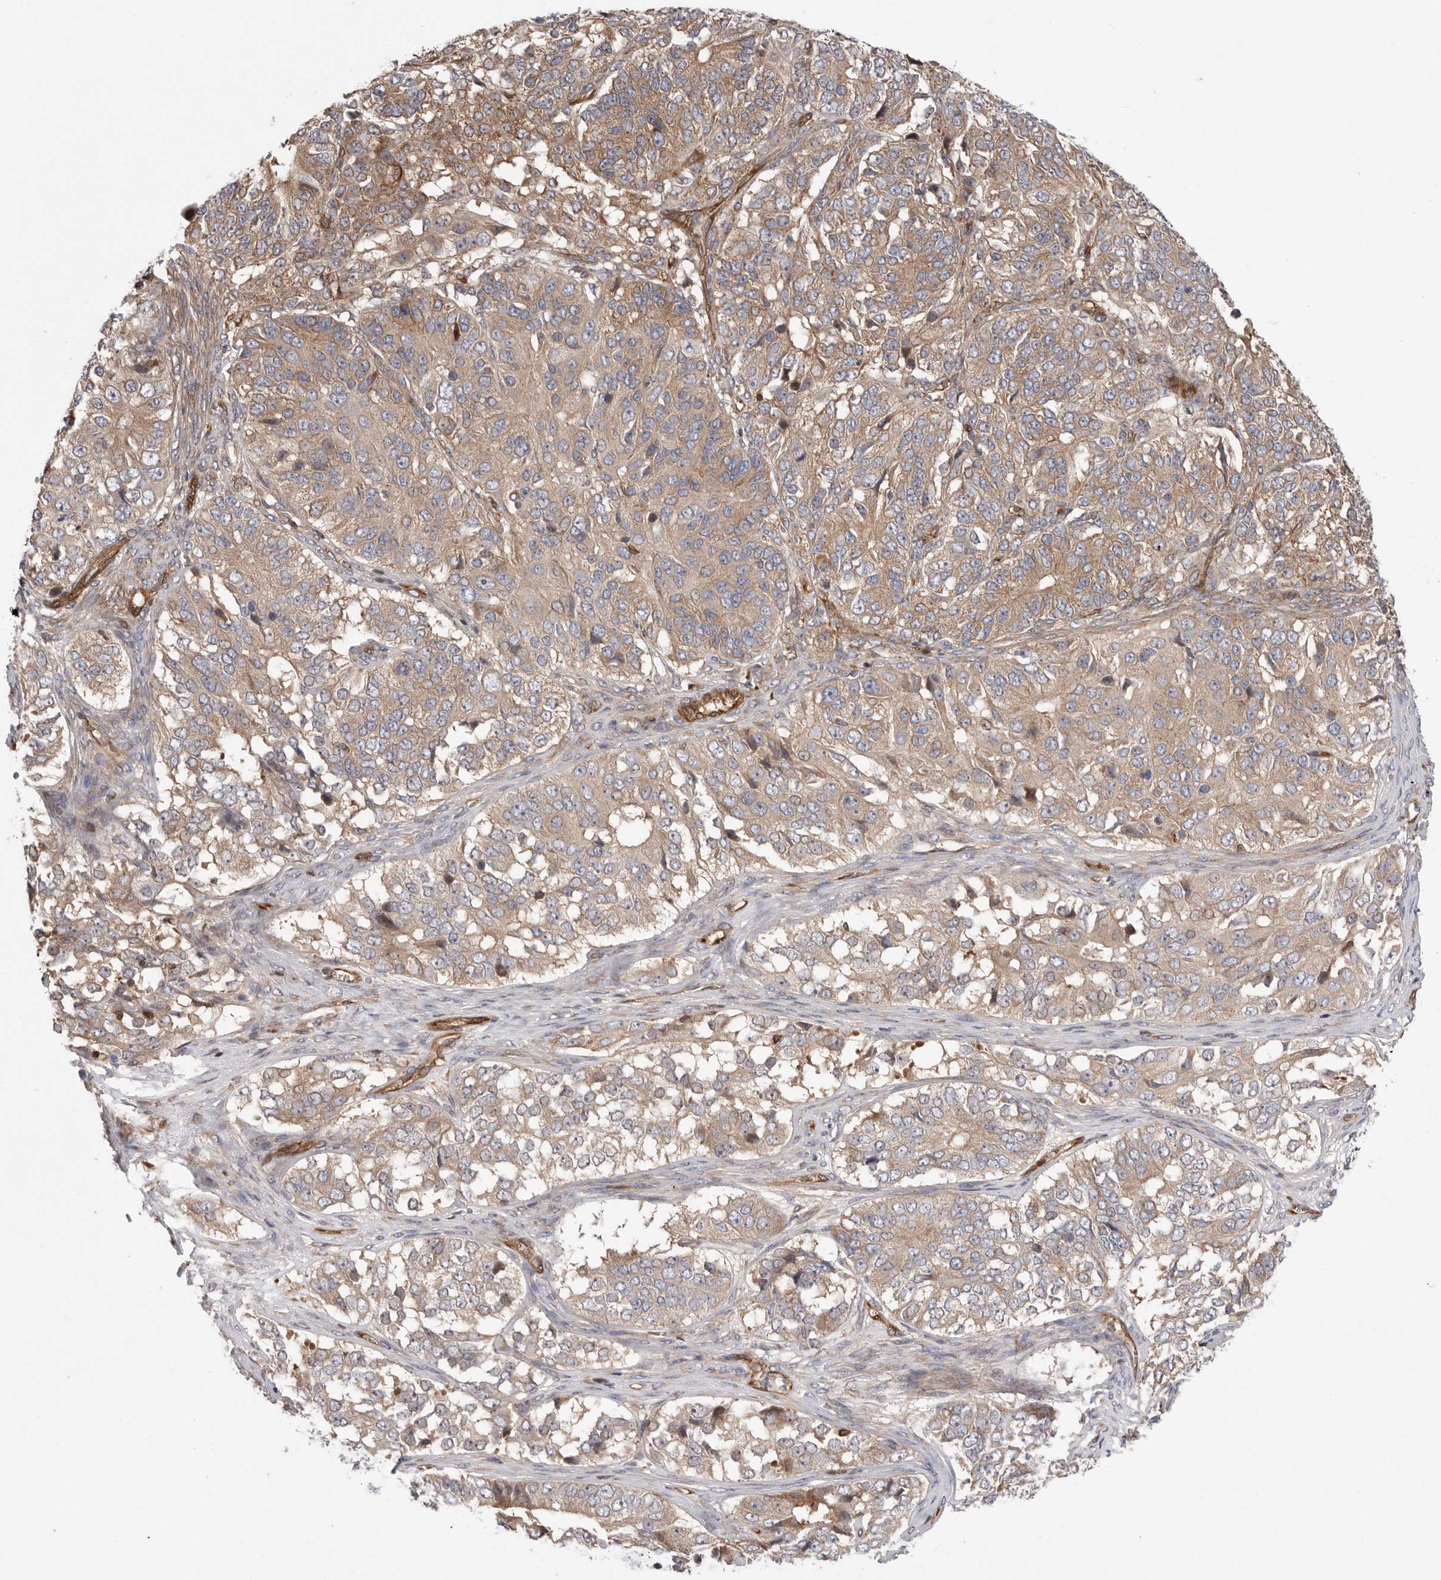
{"staining": {"intensity": "moderate", "quantity": ">75%", "location": "cytoplasmic/membranous"}, "tissue": "ovarian cancer", "cell_type": "Tumor cells", "image_type": "cancer", "snomed": [{"axis": "morphology", "description": "Carcinoma, endometroid"}, {"axis": "topography", "description": "Ovary"}], "caption": "Ovarian endometroid carcinoma was stained to show a protein in brown. There is medium levels of moderate cytoplasmic/membranous staining in about >75% of tumor cells.", "gene": "PRKCH", "patient": {"sex": "female", "age": 51}}